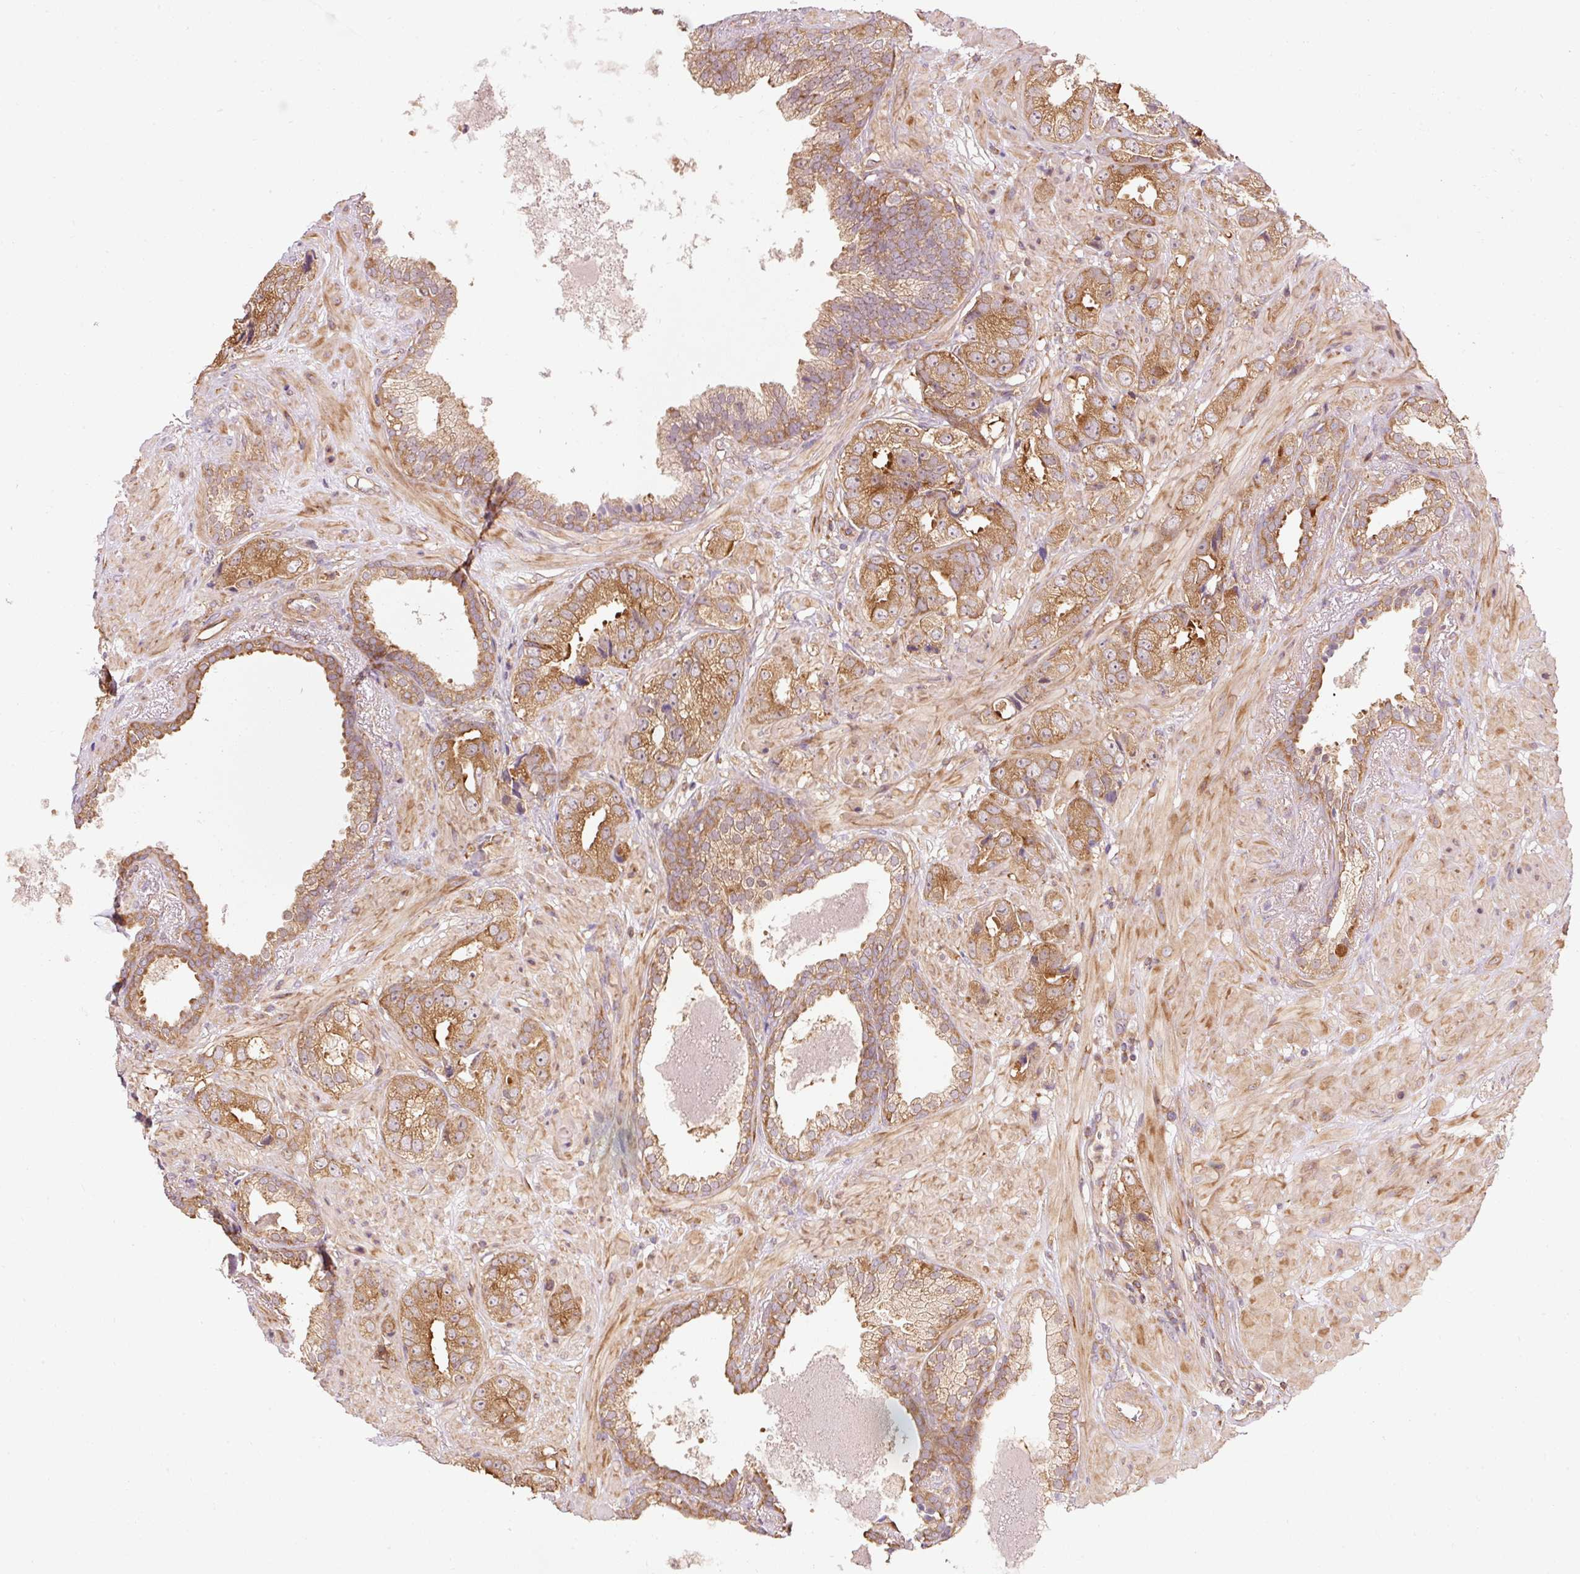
{"staining": {"intensity": "moderate", "quantity": ">75%", "location": "cytoplasmic/membranous"}, "tissue": "prostate cancer", "cell_type": "Tumor cells", "image_type": "cancer", "snomed": [{"axis": "morphology", "description": "Adenocarcinoma, High grade"}, {"axis": "topography", "description": "Prostate"}], "caption": "IHC (DAB (3,3'-diaminobenzidine)) staining of adenocarcinoma (high-grade) (prostate) demonstrates moderate cytoplasmic/membranous protein expression in about >75% of tumor cells.", "gene": "PDAP1", "patient": {"sex": "male", "age": 71}}